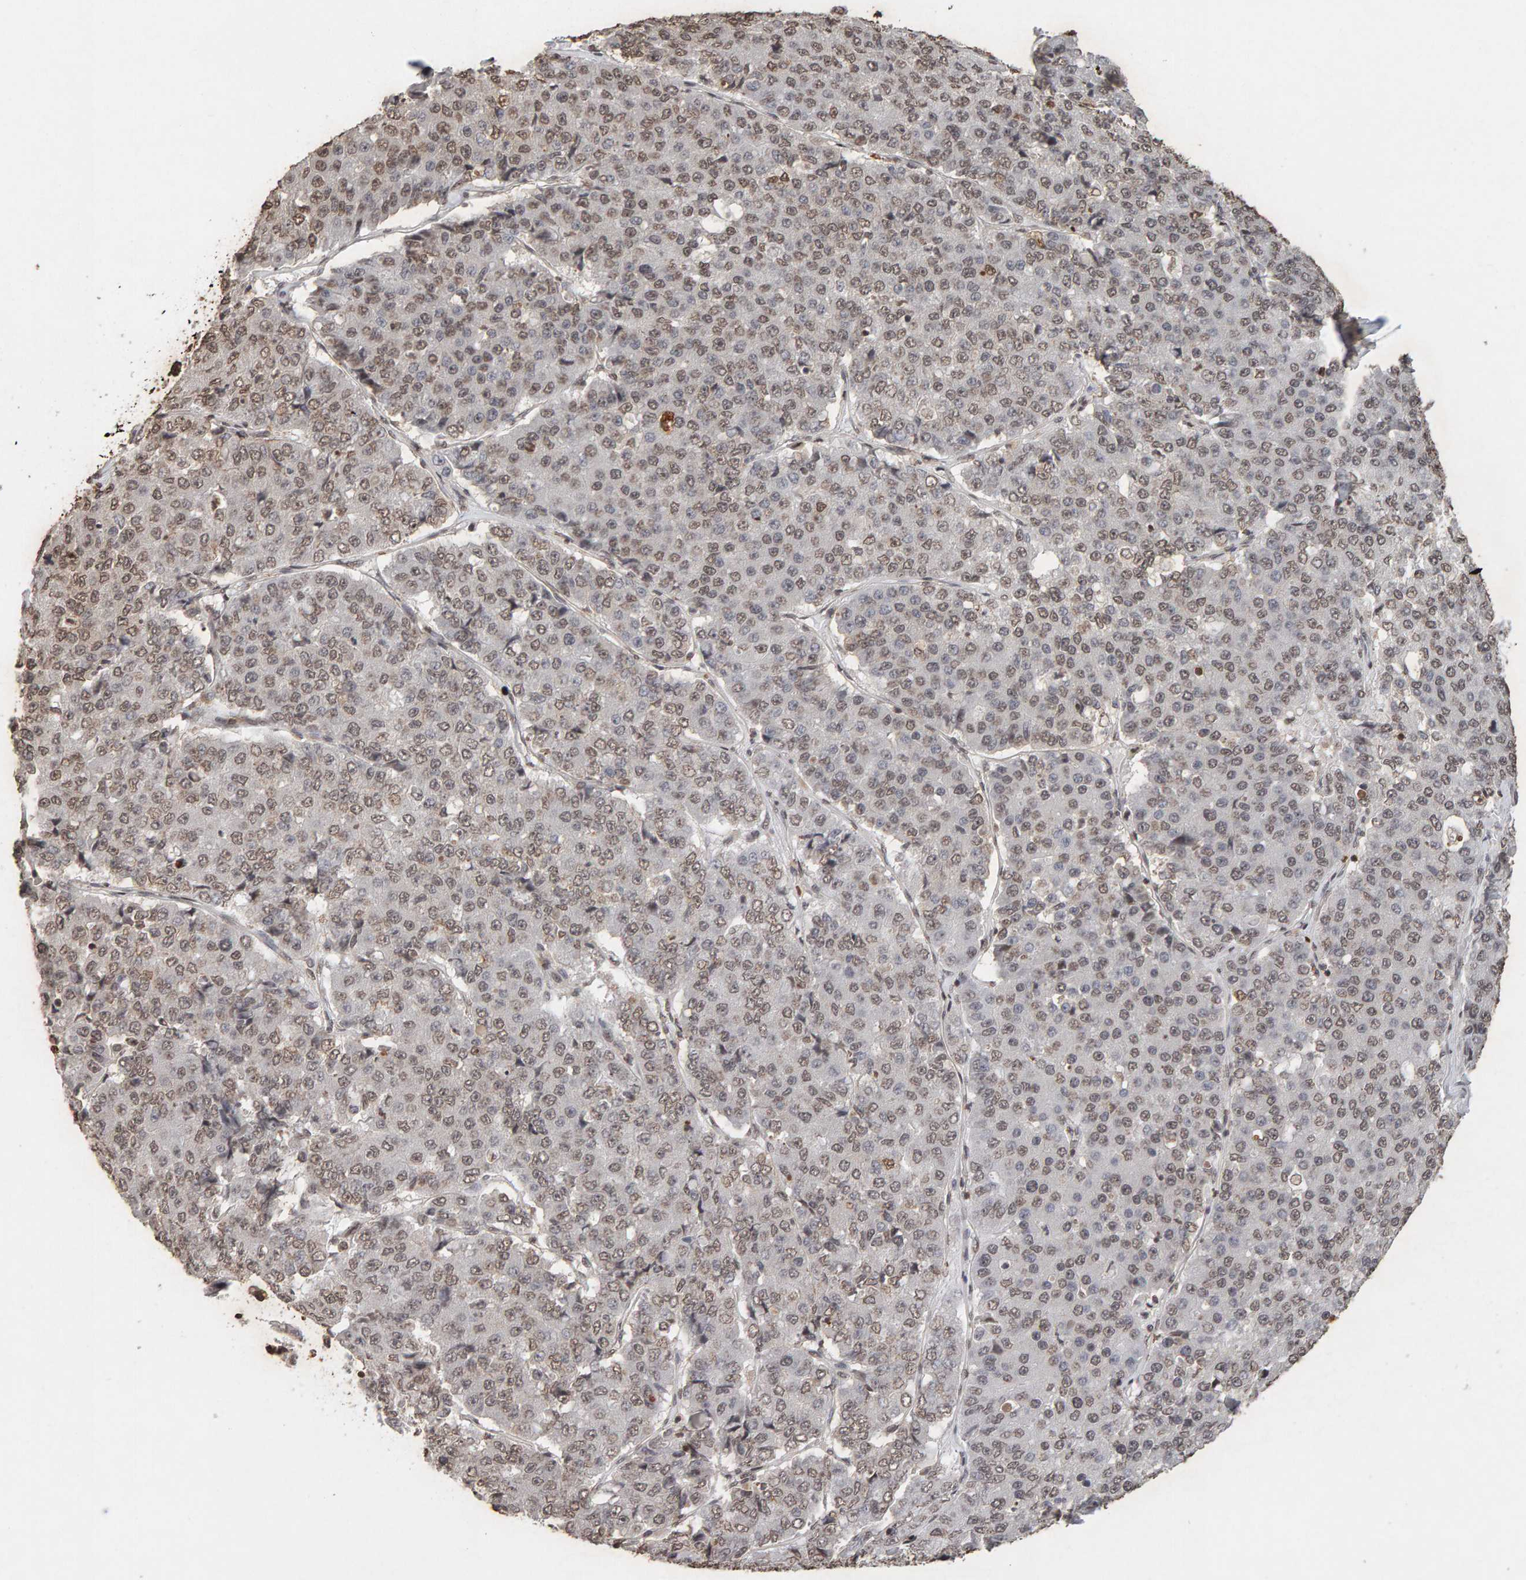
{"staining": {"intensity": "weak", "quantity": ">75%", "location": "nuclear"}, "tissue": "pancreatic cancer", "cell_type": "Tumor cells", "image_type": "cancer", "snomed": [{"axis": "morphology", "description": "Adenocarcinoma, NOS"}, {"axis": "topography", "description": "Pancreas"}], "caption": "IHC of pancreatic adenocarcinoma exhibits low levels of weak nuclear expression in about >75% of tumor cells.", "gene": "DNAJB5", "patient": {"sex": "male", "age": 50}}